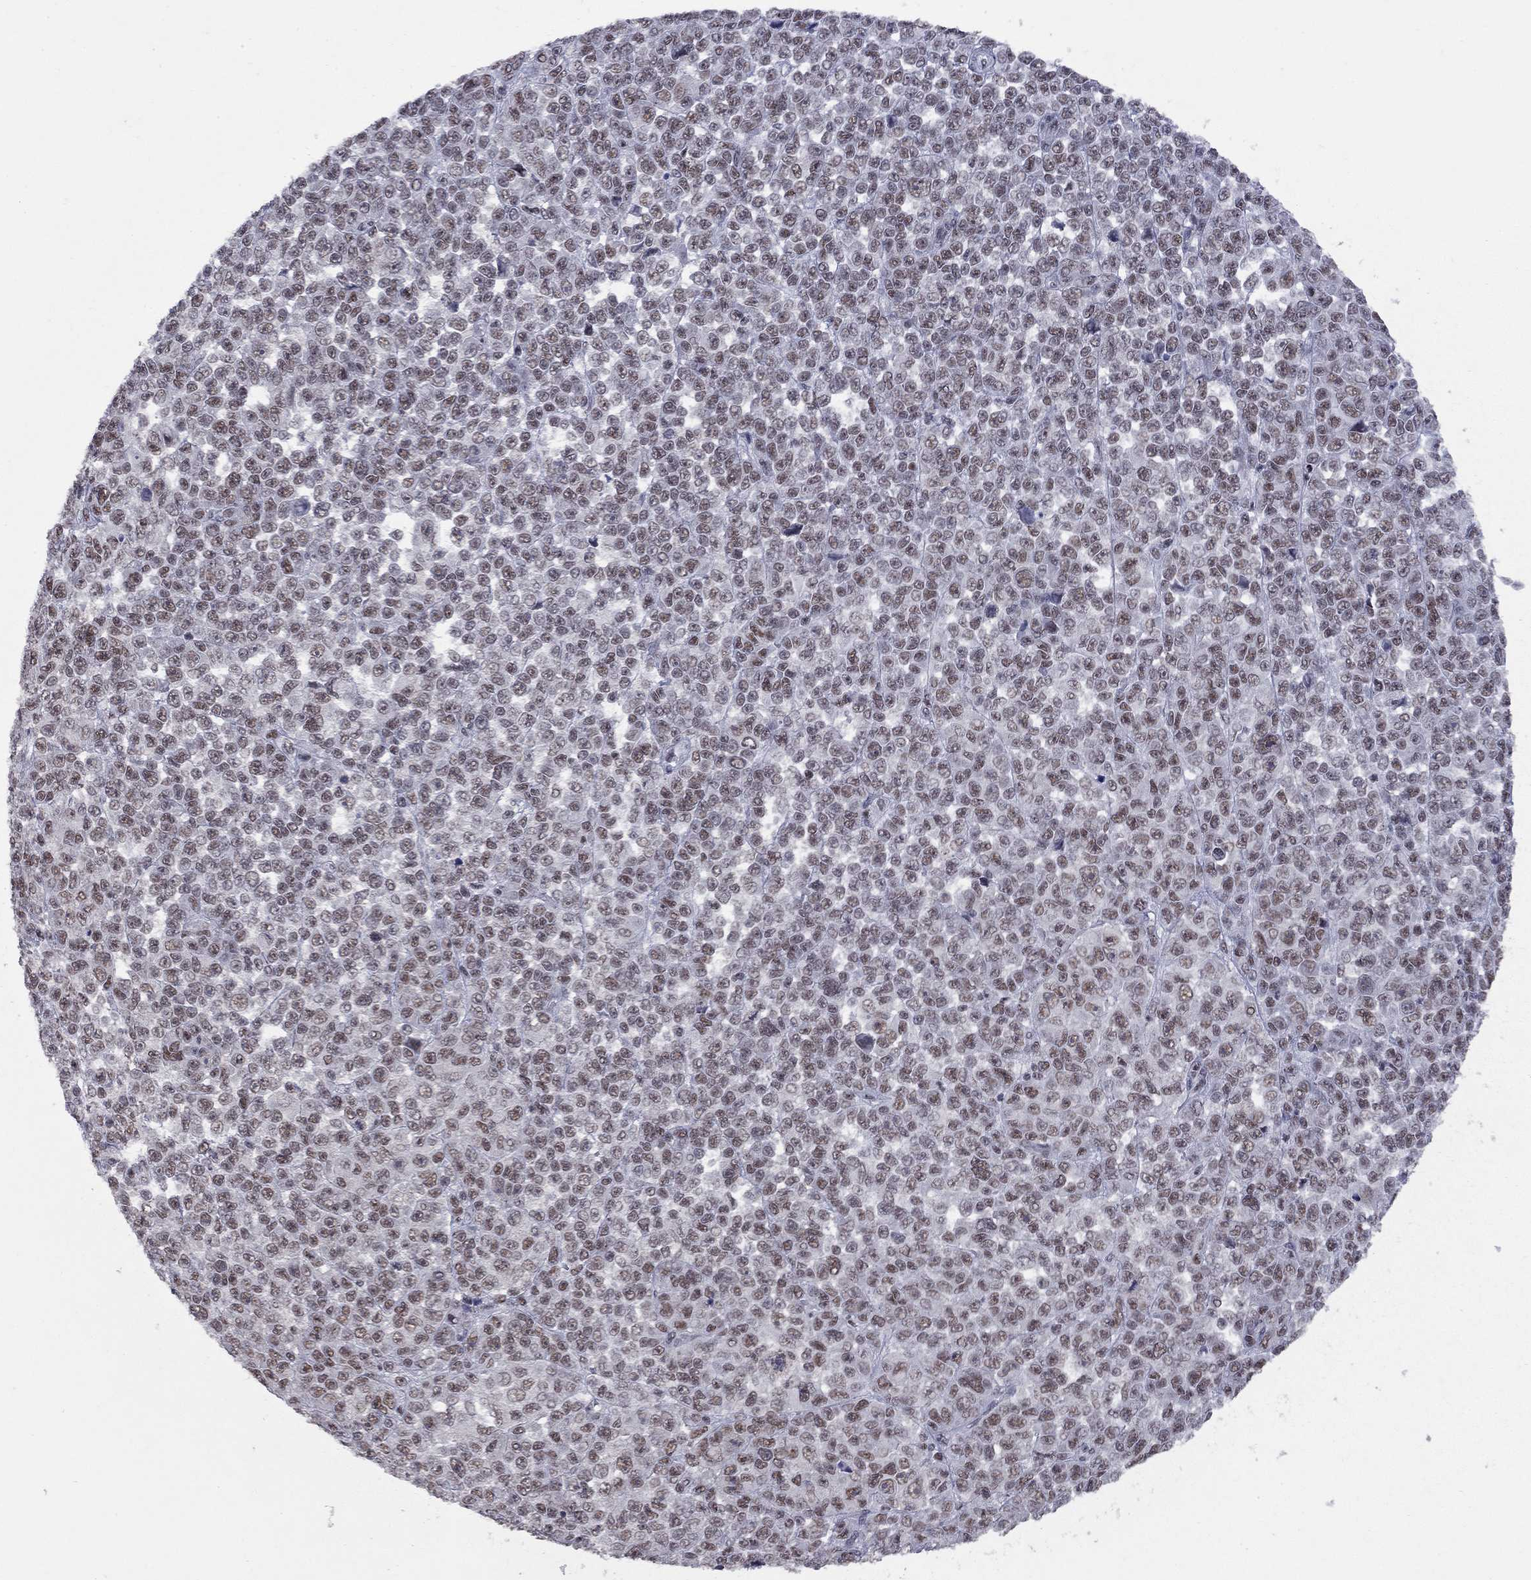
{"staining": {"intensity": "weak", "quantity": ">75%", "location": "nuclear"}, "tissue": "melanoma", "cell_type": "Tumor cells", "image_type": "cancer", "snomed": [{"axis": "morphology", "description": "Malignant melanoma, NOS"}, {"axis": "topography", "description": "Skin"}], "caption": "A histopathology image of human malignant melanoma stained for a protein reveals weak nuclear brown staining in tumor cells.", "gene": "TAF9", "patient": {"sex": "female", "age": 95}}